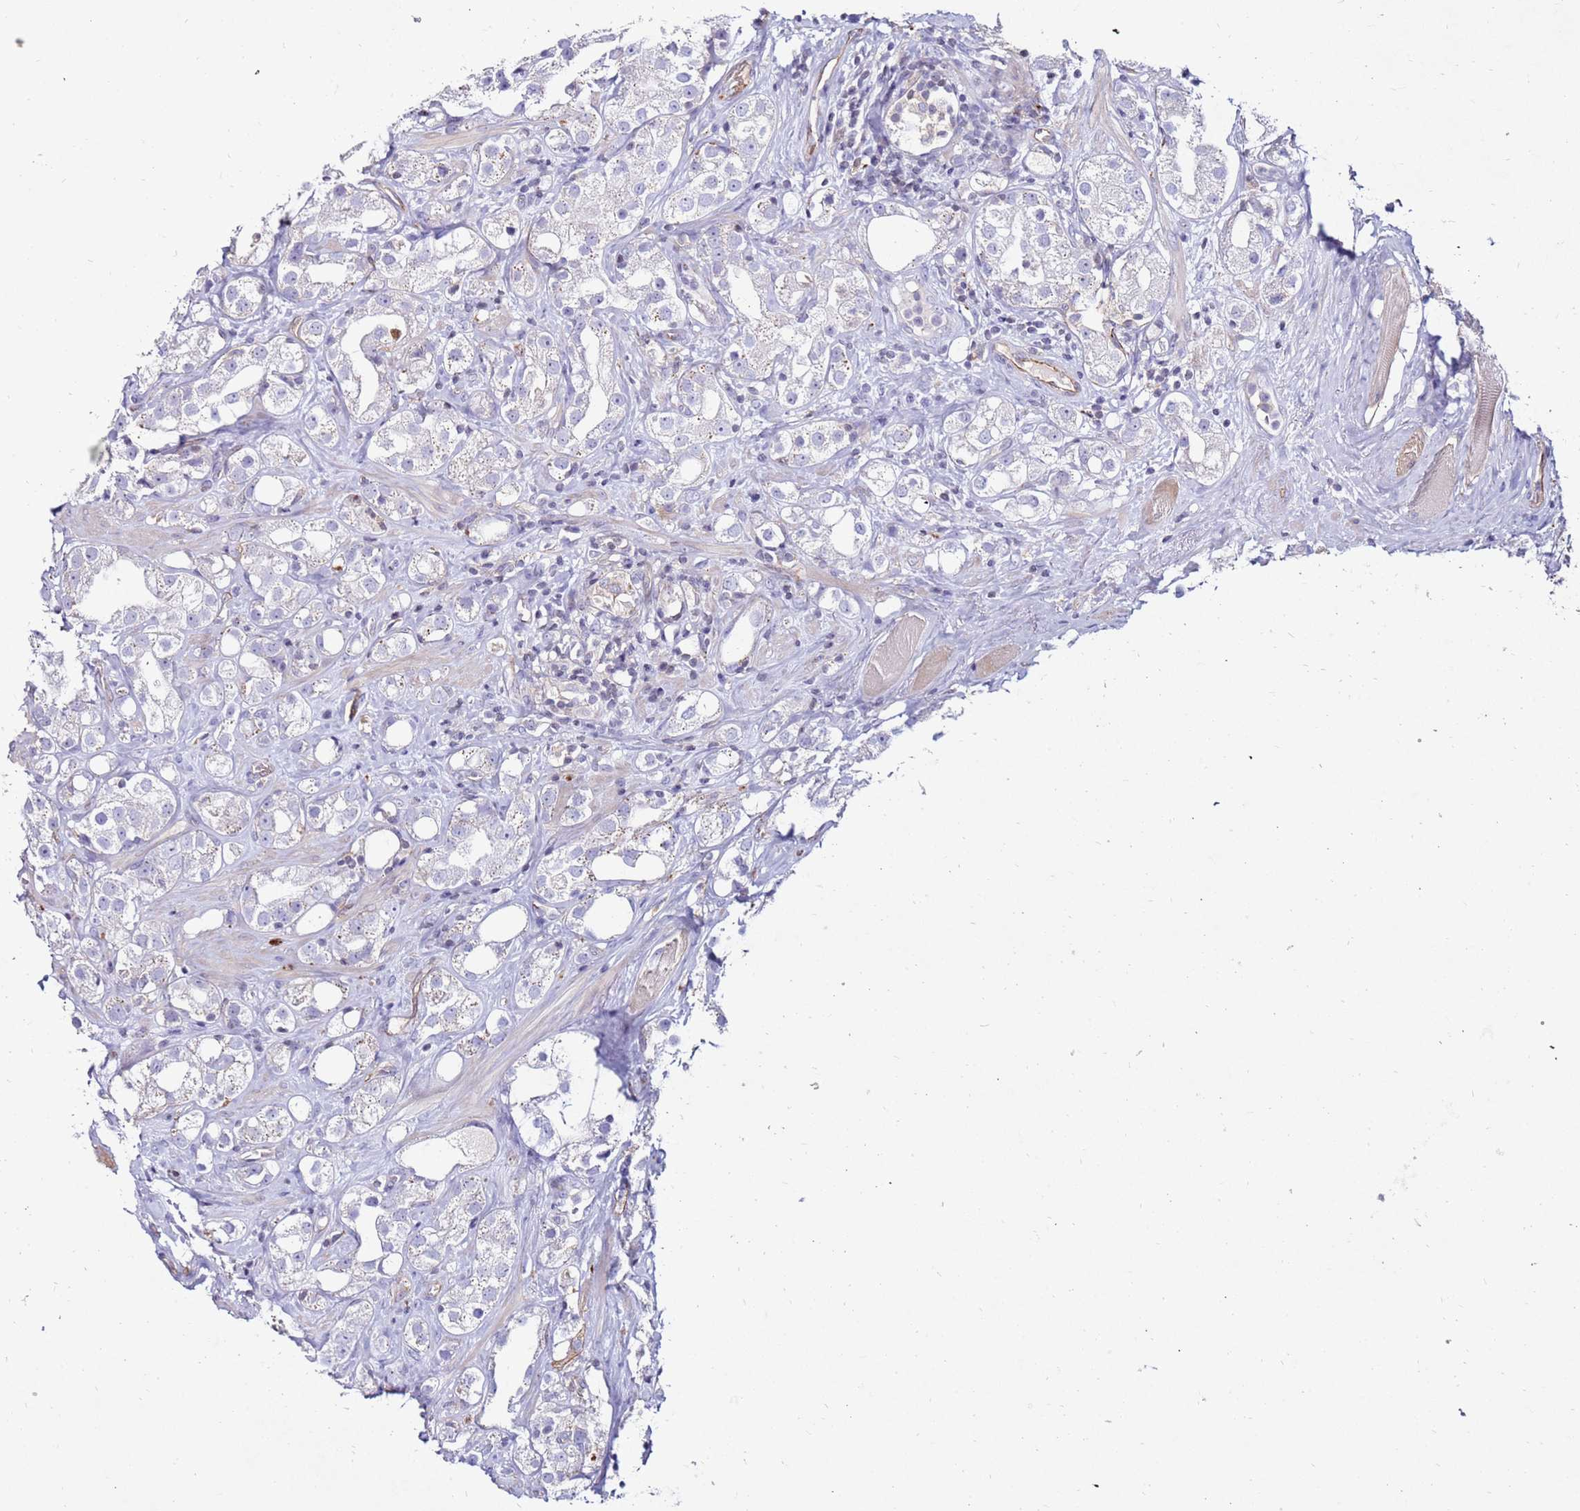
{"staining": {"intensity": "negative", "quantity": "none", "location": "none"}, "tissue": "prostate cancer", "cell_type": "Tumor cells", "image_type": "cancer", "snomed": [{"axis": "morphology", "description": "Adenocarcinoma, NOS"}, {"axis": "topography", "description": "Prostate"}], "caption": "DAB immunohistochemical staining of human prostate cancer reveals no significant expression in tumor cells. (DAB (3,3'-diaminobenzidine) IHC visualized using brightfield microscopy, high magnification).", "gene": "CLEC4M", "patient": {"sex": "male", "age": 79}}